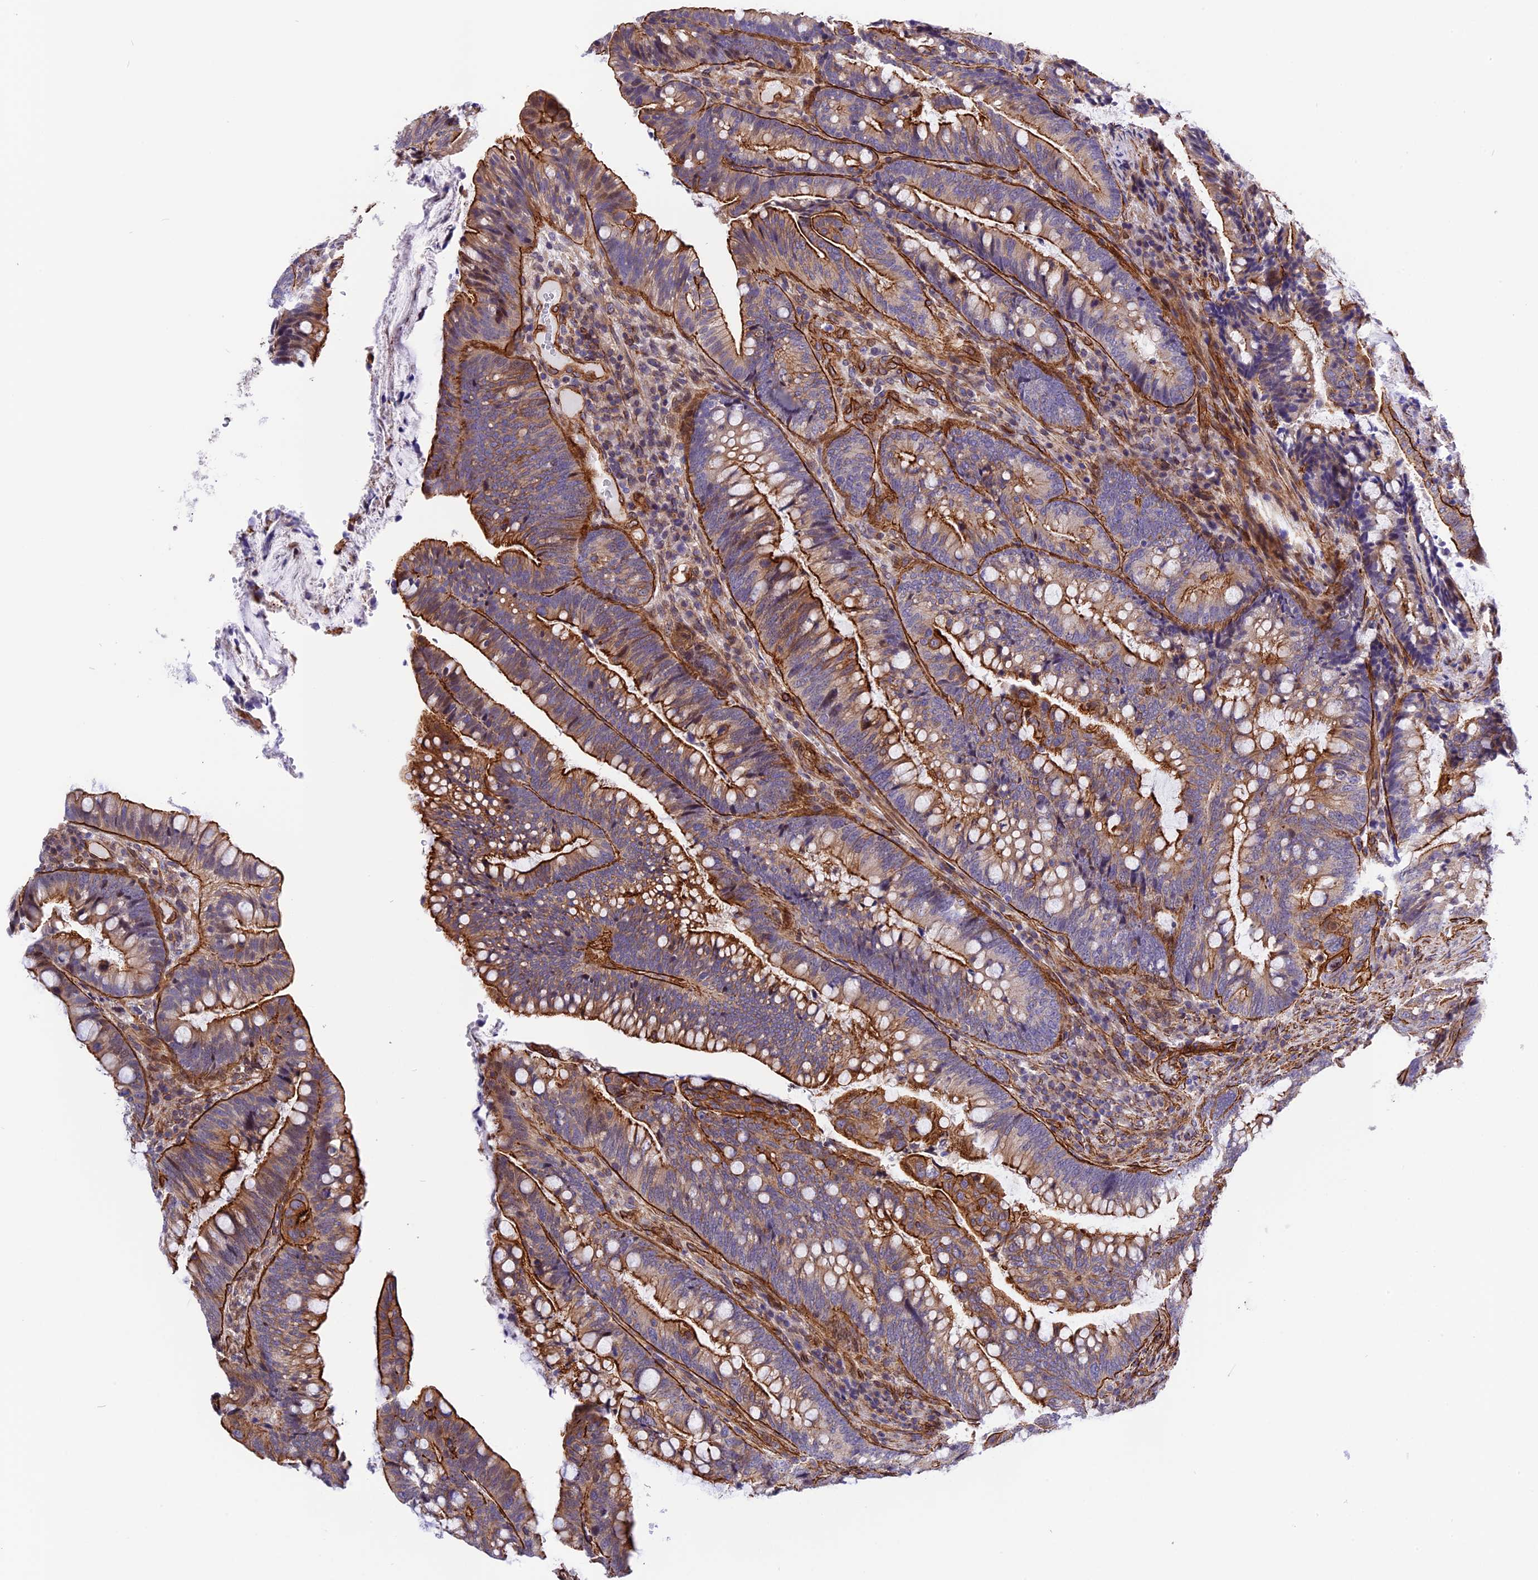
{"staining": {"intensity": "moderate", "quantity": ">75%", "location": "cytoplasmic/membranous"}, "tissue": "colorectal cancer", "cell_type": "Tumor cells", "image_type": "cancer", "snomed": [{"axis": "morphology", "description": "Adenocarcinoma, NOS"}, {"axis": "topography", "description": "Colon"}], "caption": "Colorectal cancer (adenocarcinoma) was stained to show a protein in brown. There is medium levels of moderate cytoplasmic/membranous expression in about >75% of tumor cells.", "gene": "R3HDM4", "patient": {"sex": "female", "age": 66}}